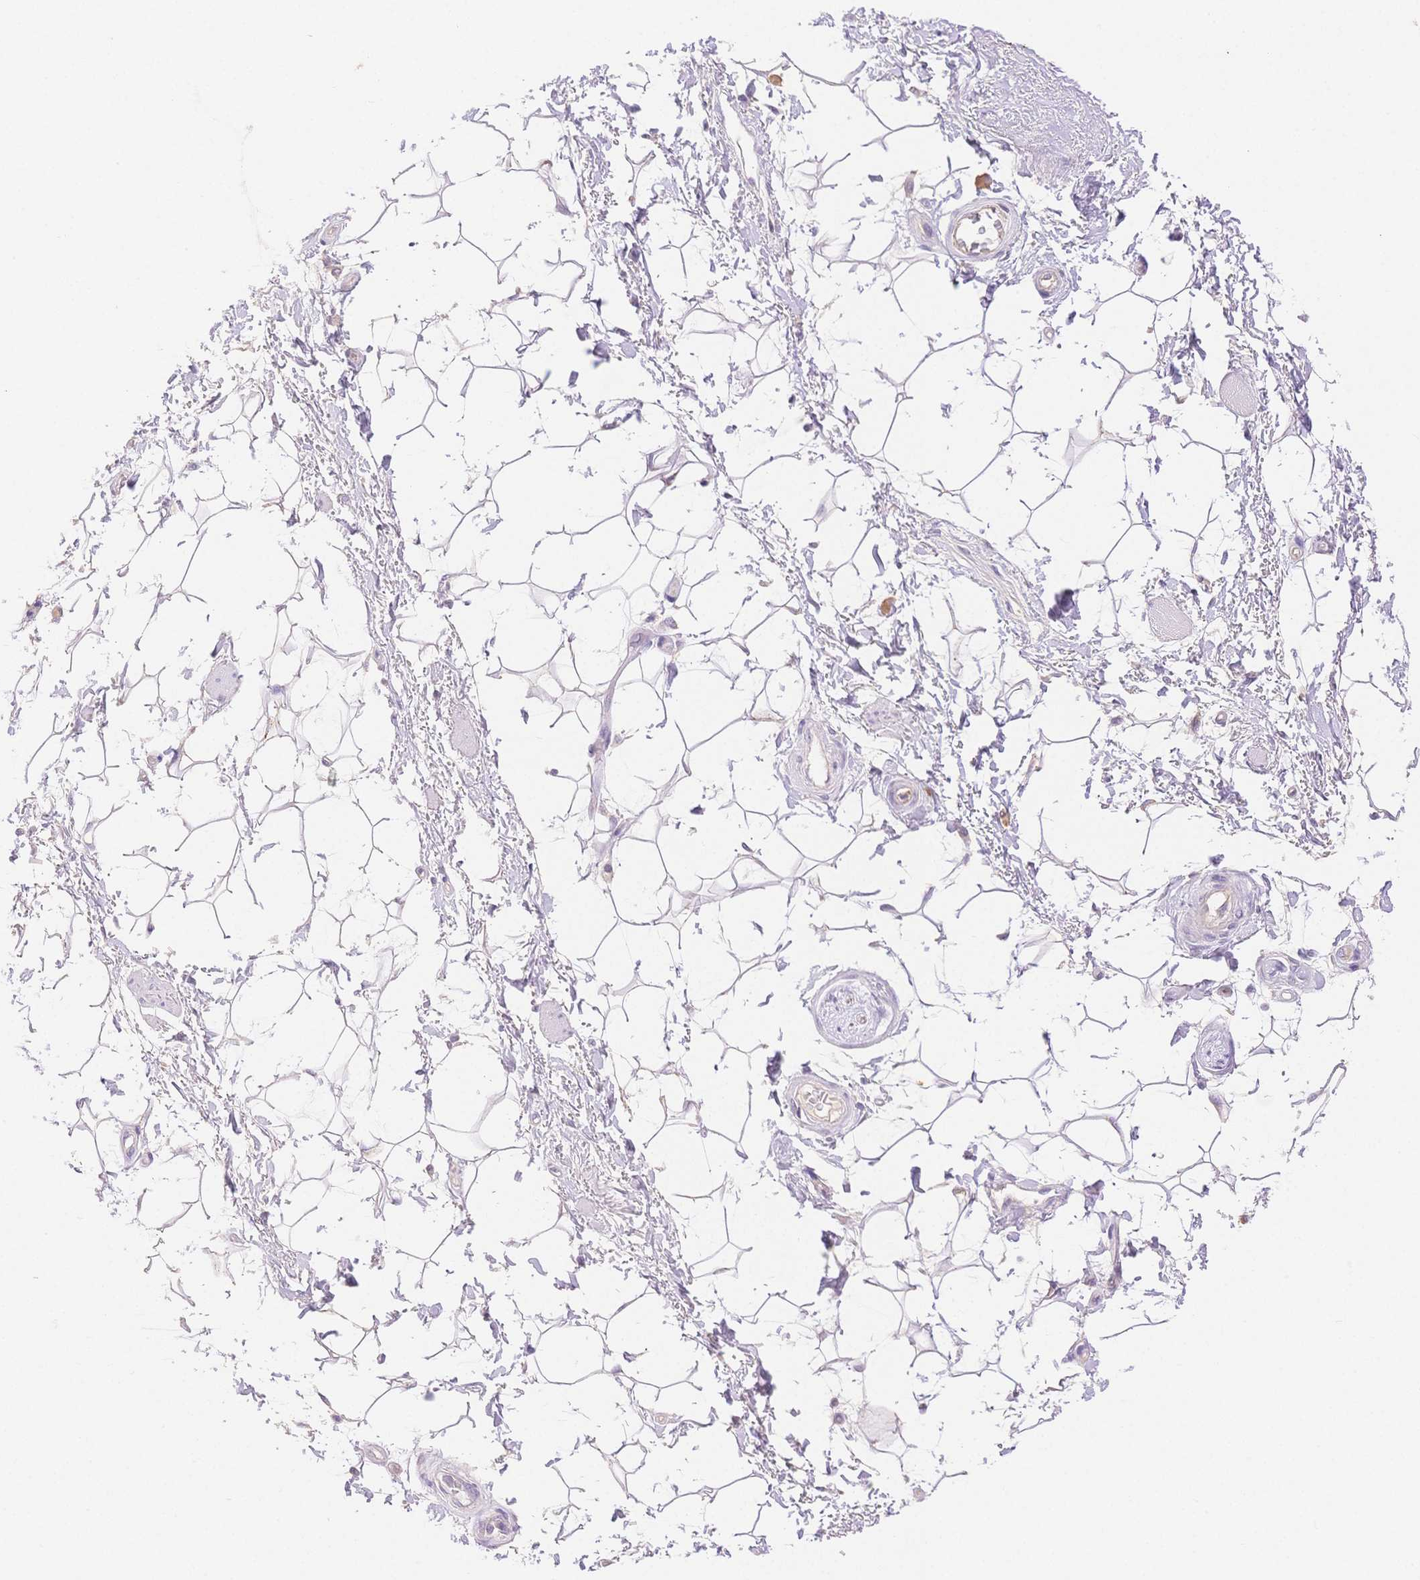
{"staining": {"intensity": "negative", "quantity": "none", "location": "none"}, "tissue": "adipose tissue", "cell_type": "Adipocytes", "image_type": "normal", "snomed": [{"axis": "morphology", "description": "Normal tissue, NOS"}, {"axis": "topography", "description": "Anal"}, {"axis": "topography", "description": "Peripheral nerve tissue"}], "caption": "Immunohistochemistry of benign human adipose tissue displays no staining in adipocytes.", "gene": "WDR54", "patient": {"sex": "male", "age": 51}}